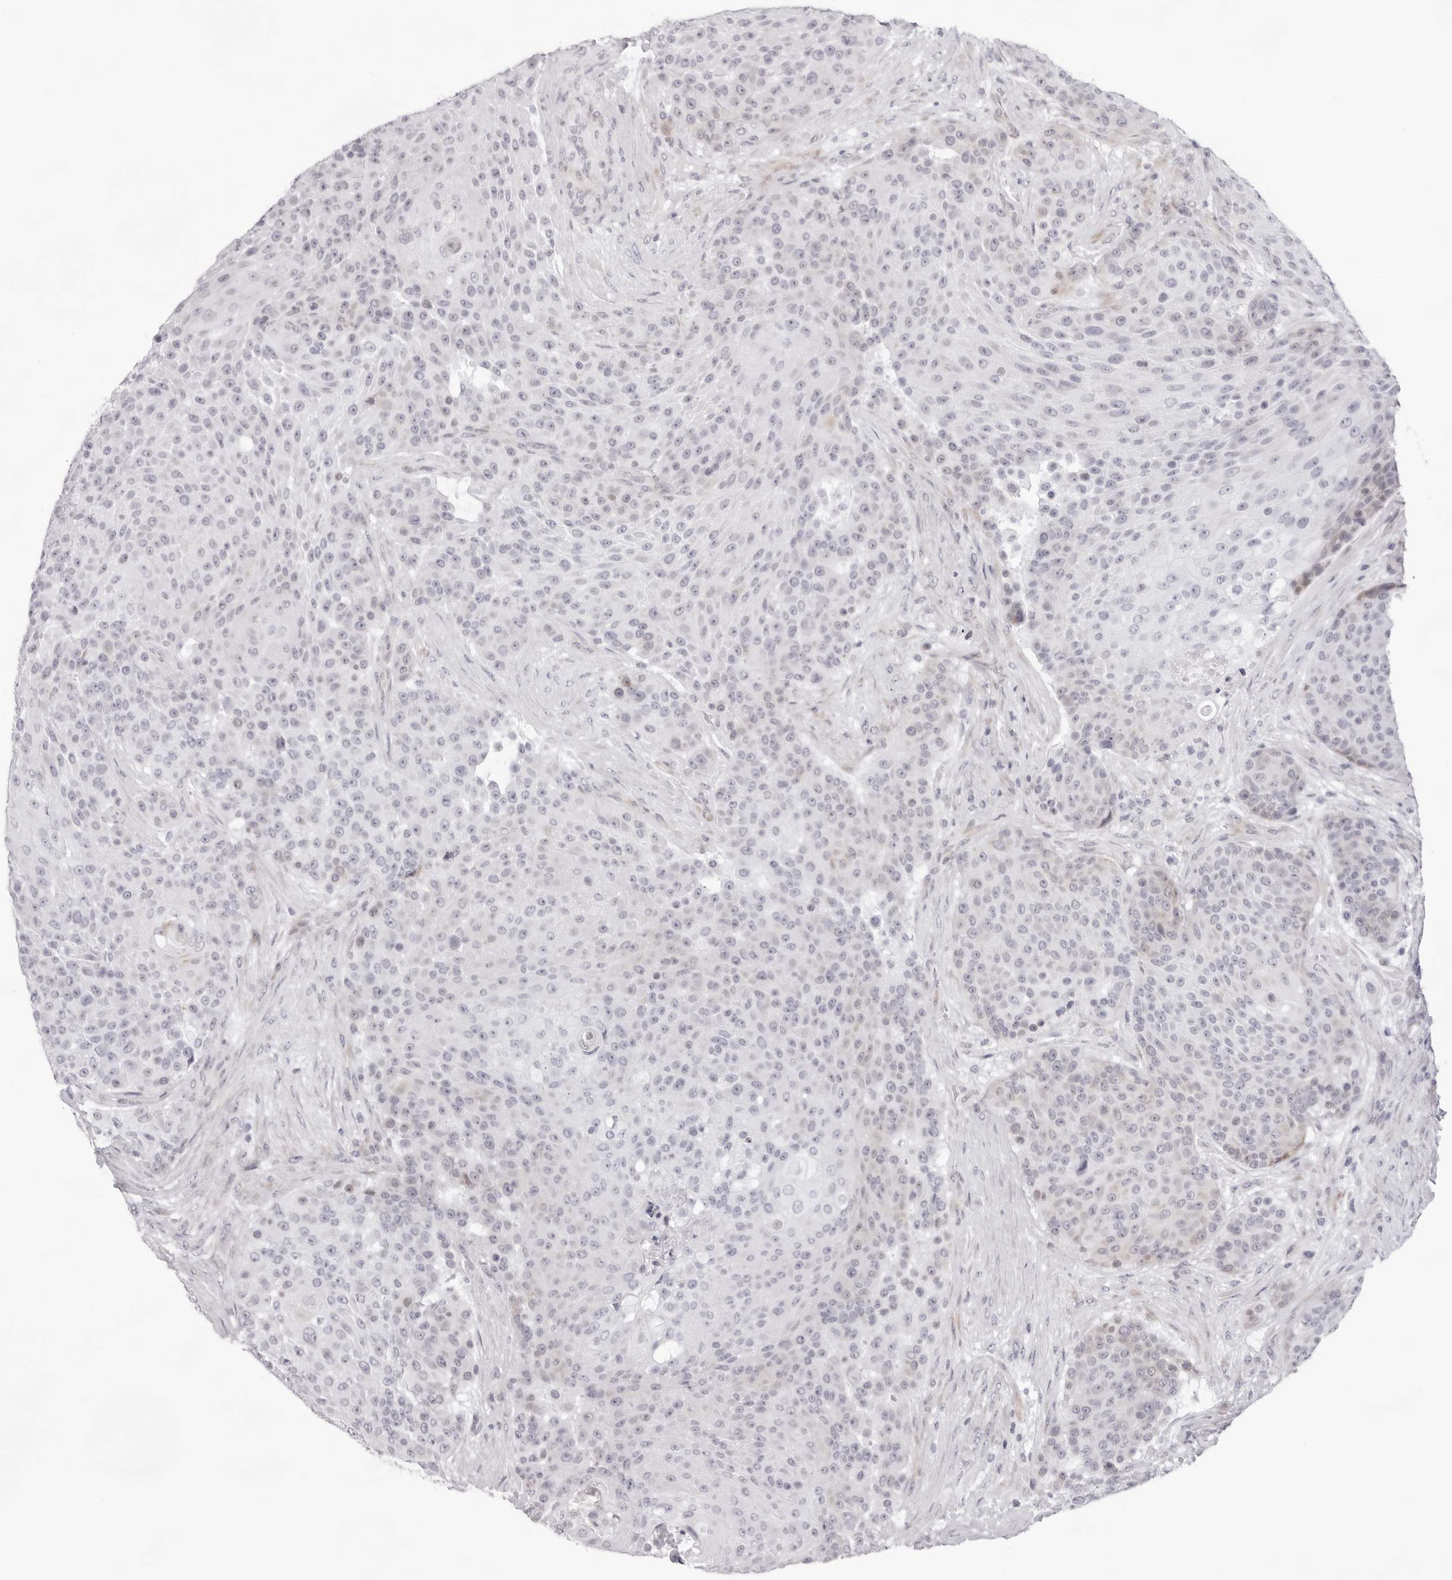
{"staining": {"intensity": "negative", "quantity": "none", "location": "none"}, "tissue": "urothelial cancer", "cell_type": "Tumor cells", "image_type": "cancer", "snomed": [{"axis": "morphology", "description": "Urothelial carcinoma, High grade"}, {"axis": "topography", "description": "Urinary bladder"}], "caption": "Immunohistochemistry histopathology image of neoplastic tissue: urothelial cancer stained with DAB displays no significant protein staining in tumor cells.", "gene": "SMIM2", "patient": {"sex": "female", "age": 63}}